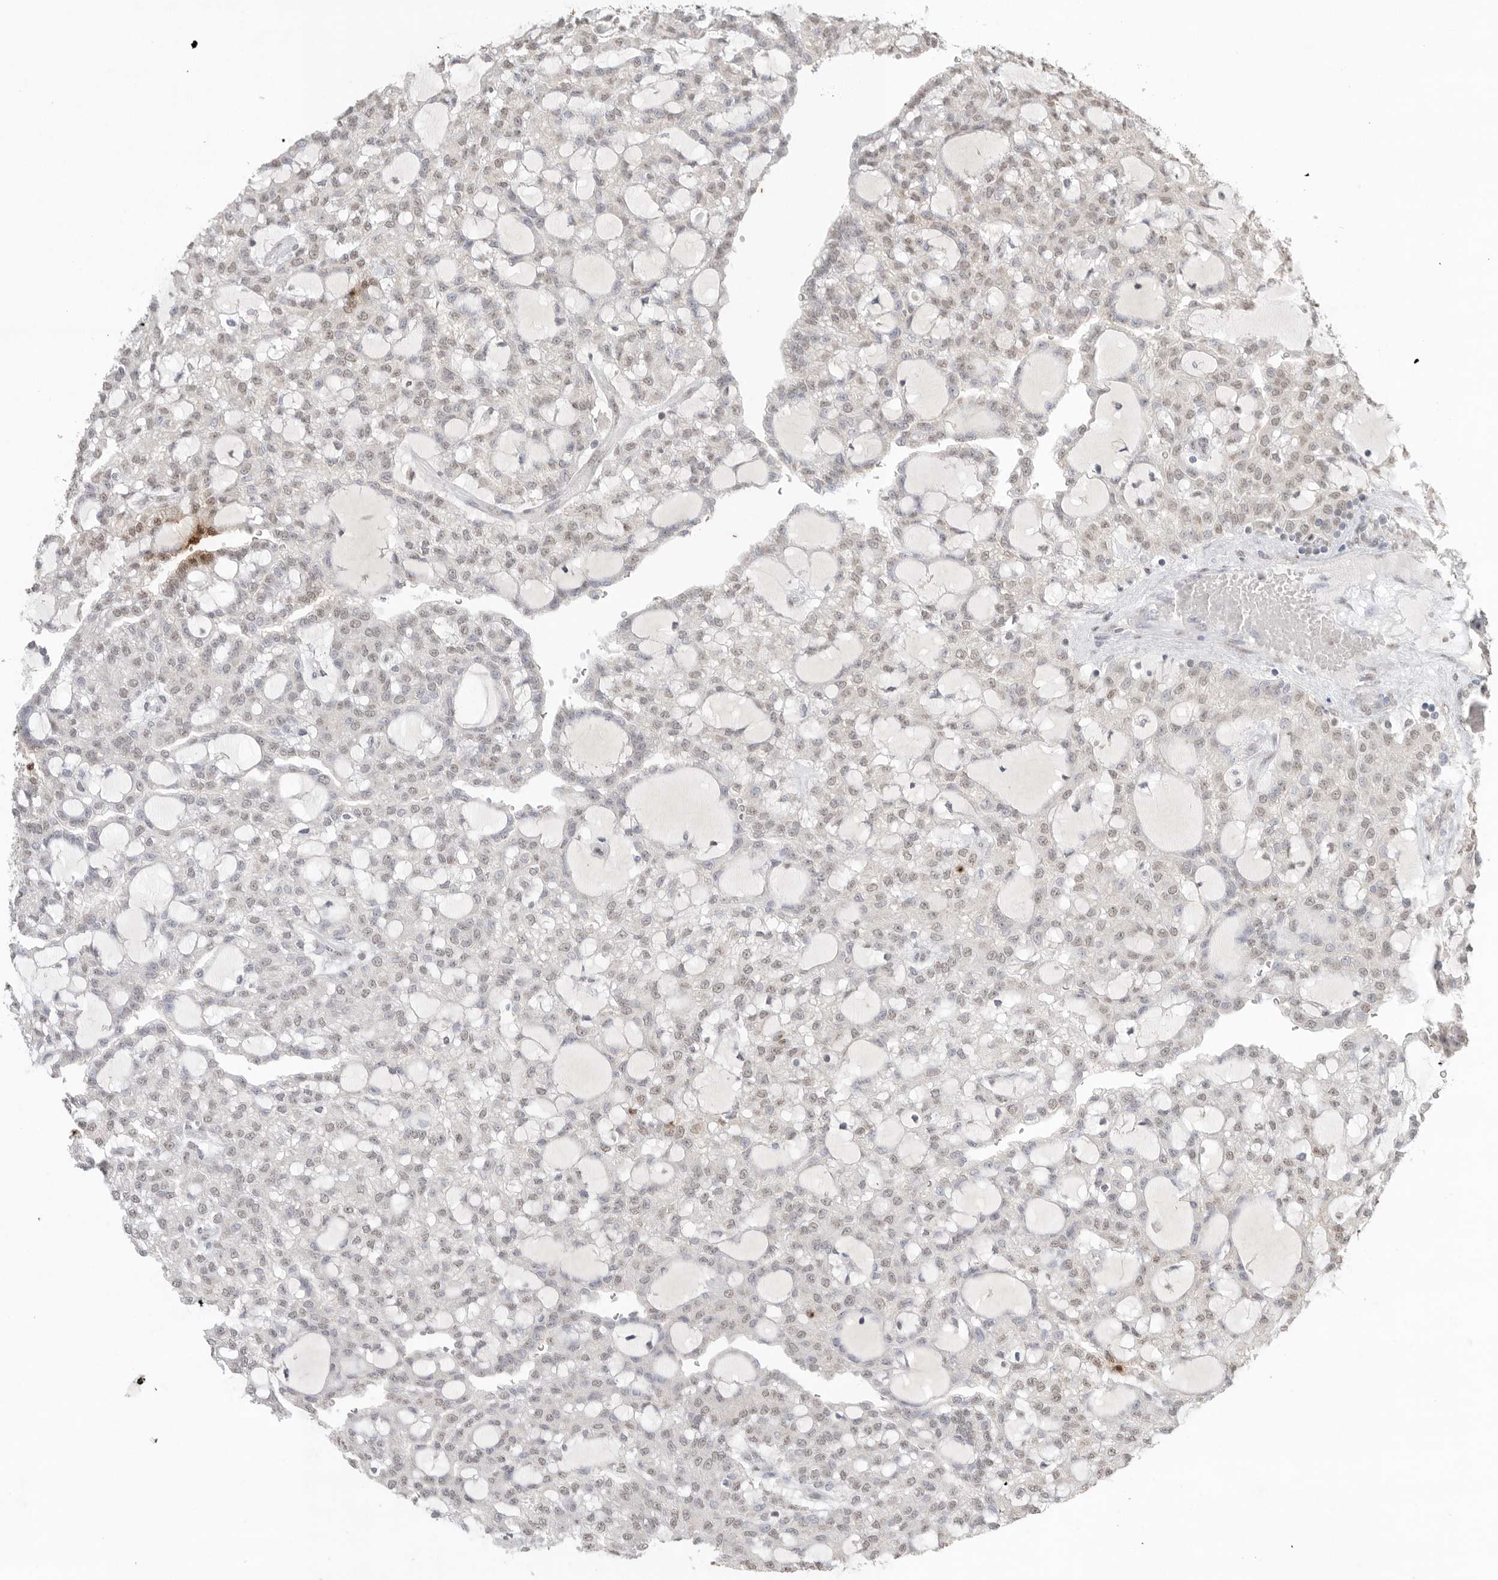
{"staining": {"intensity": "weak", "quantity": ">75%", "location": "nuclear"}, "tissue": "renal cancer", "cell_type": "Tumor cells", "image_type": "cancer", "snomed": [{"axis": "morphology", "description": "Adenocarcinoma, NOS"}, {"axis": "topography", "description": "Kidney"}], "caption": "A photomicrograph of renal cancer (adenocarcinoma) stained for a protein shows weak nuclear brown staining in tumor cells. The staining was performed using DAB (3,3'-diaminobenzidine), with brown indicating positive protein expression. Nuclei are stained blue with hematoxylin.", "gene": "KLK5", "patient": {"sex": "male", "age": 63}}